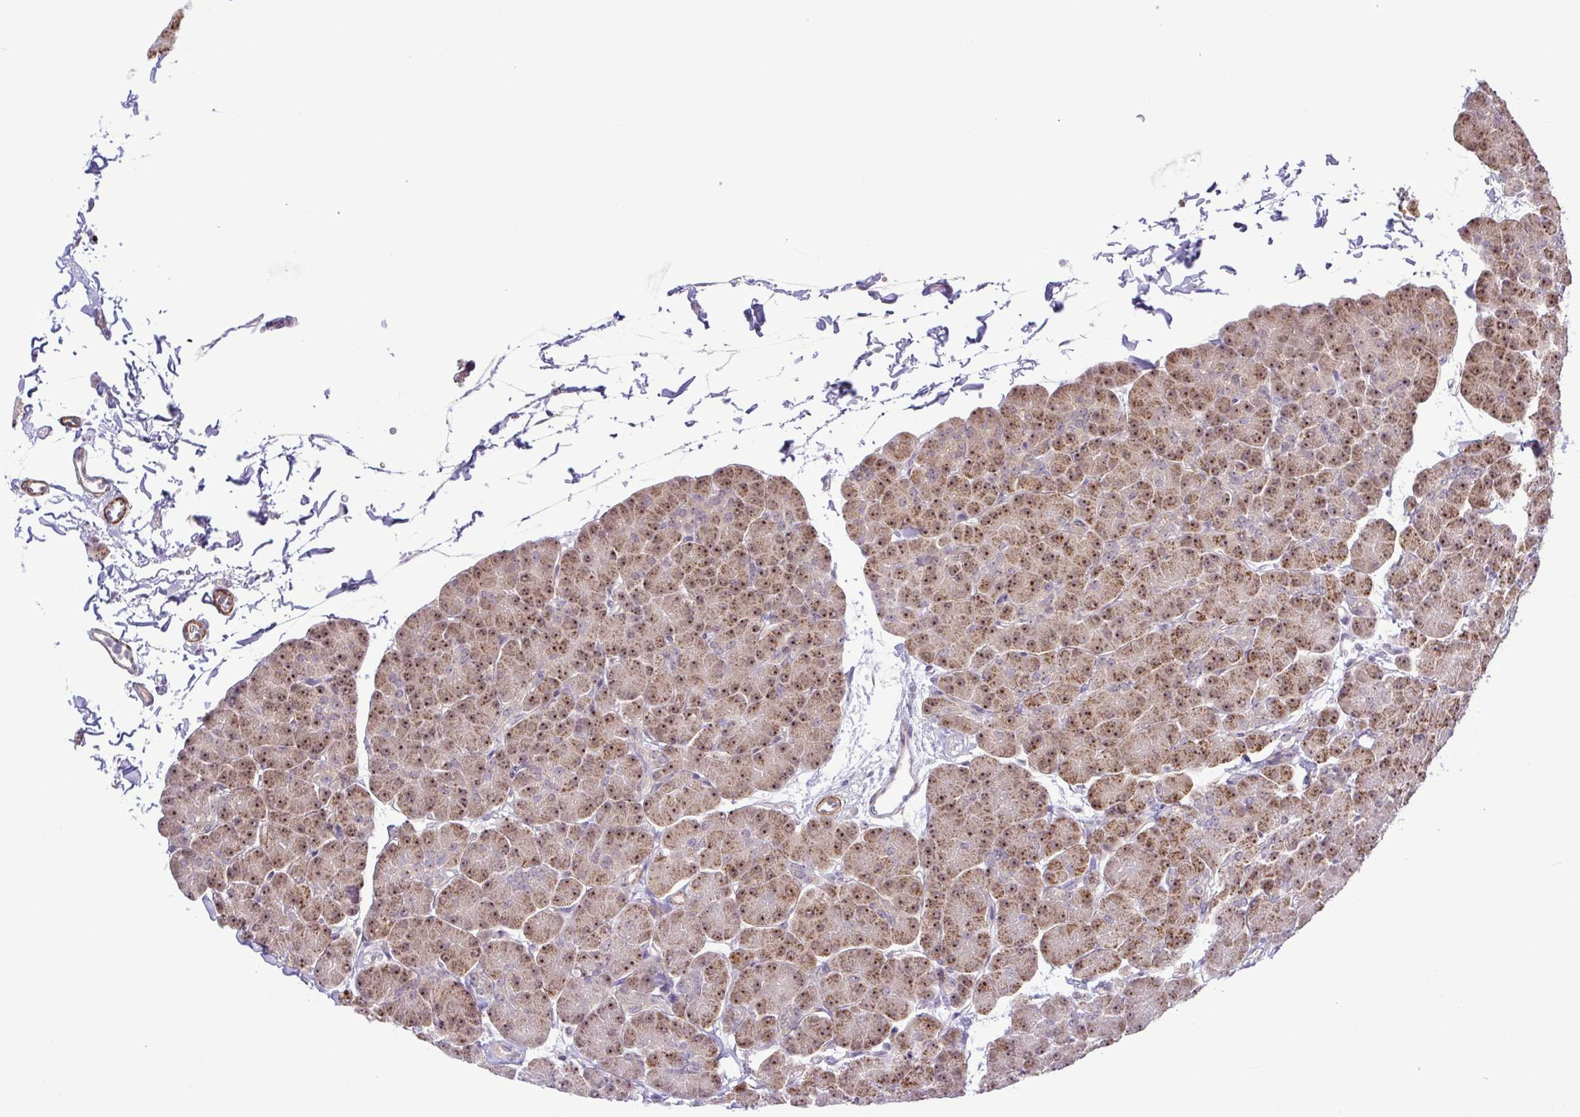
{"staining": {"intensity": "moderate", "quantity": ">75%", "location": "cytoplasmic/membranous,nuclear"}, "tissue": "pancreas", "cell_type": "Exocrine glandular cells", "image_type": "normal", "snomed": [{"axis": "morphology", "description": "Normal tissue, NOS"}, {"axis": "topography", "description": "Pancreas"}, {"axis": "topography", "description": "Peripheral nerve tissue"}], "caption": "Protein expression analysis of benign human pancreas reveals moderate cytoplasmic/membranous,nuclear staining in about >75% of exocrine glandular cells.", "gene": "RSL24D1", "patient": {"sex": "male", "age": 54}}